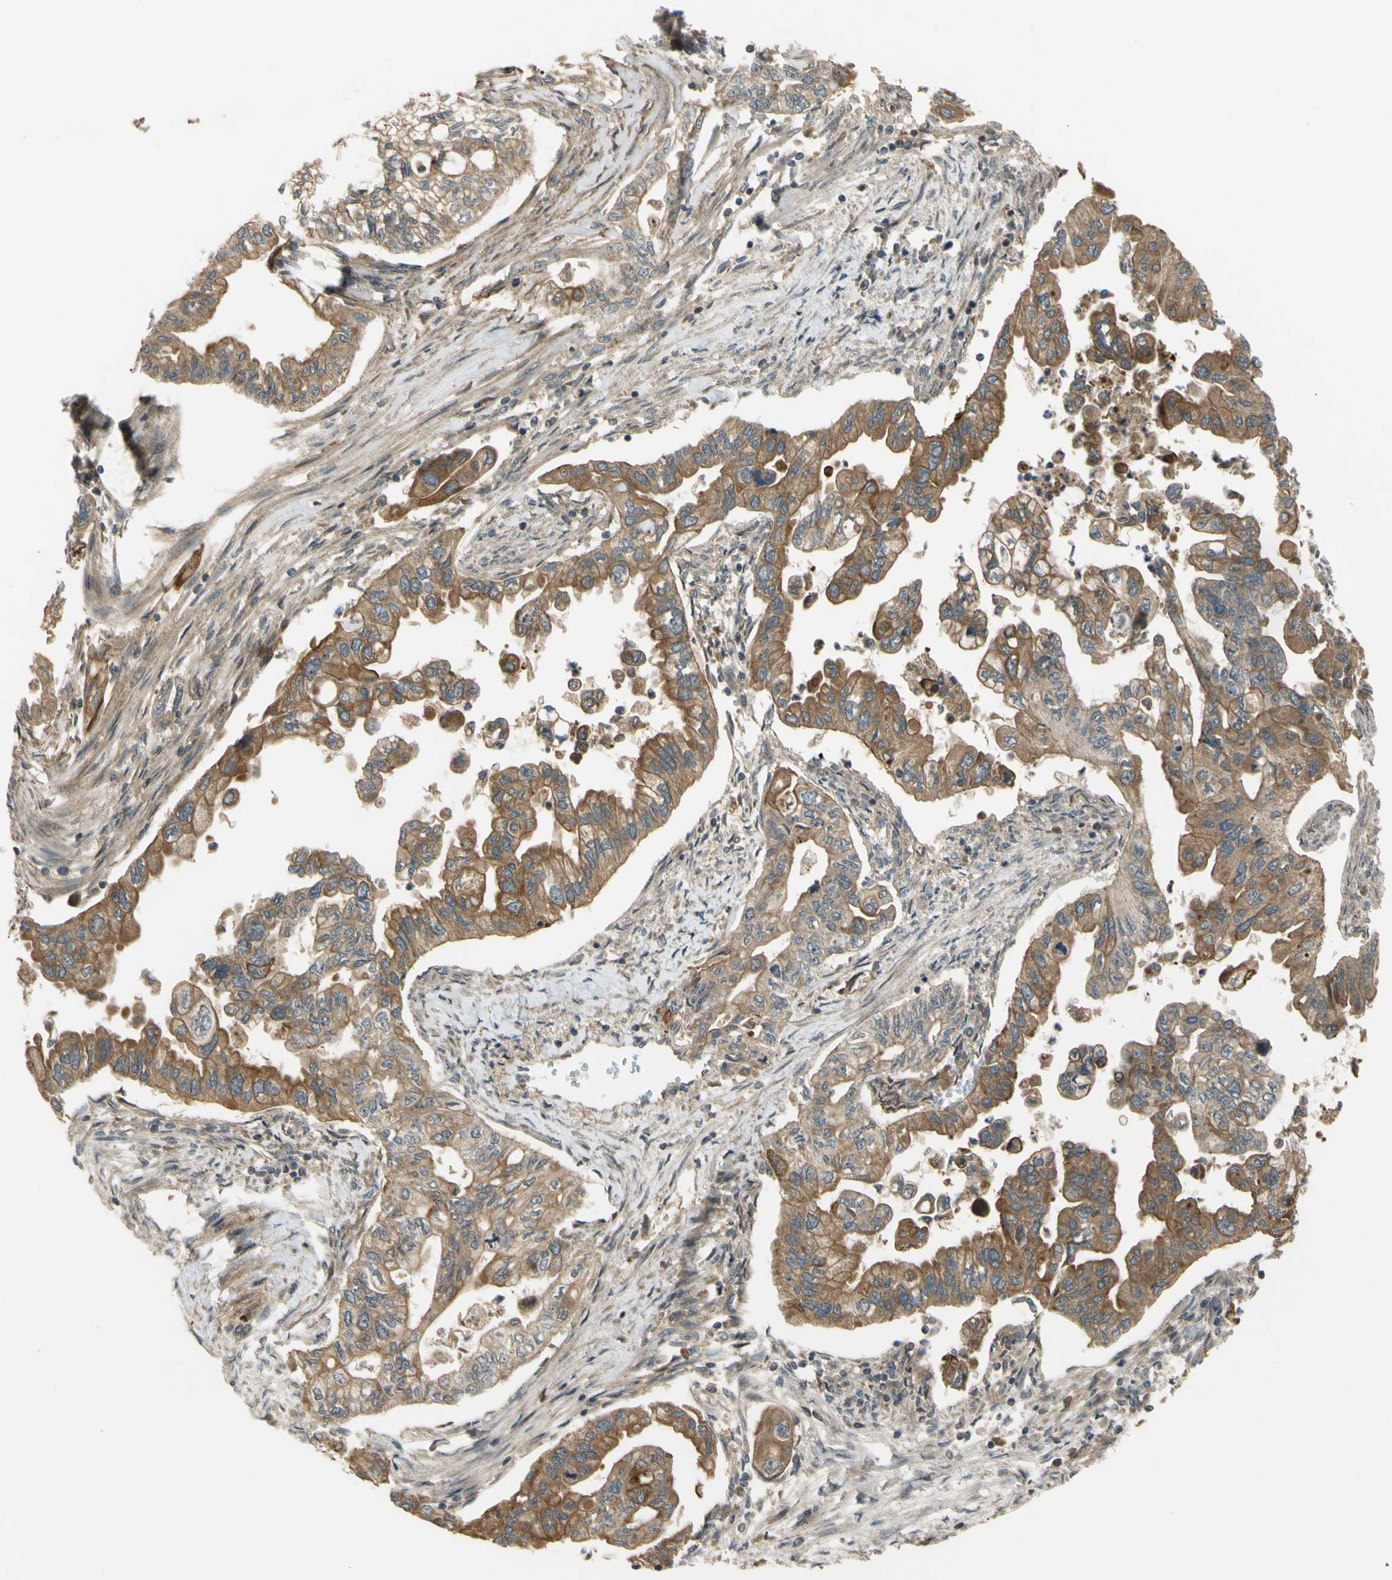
{"staining": {"intensity": "moderate", "quantity": ">75%", "location": "cytoplasmic/membranous"}, "tissue": "pancreatic cancer", "cell_type": "Tumor cells", "image_type": "cancer", "snomed": [{"axis": "morphology", "description": "Normal tissue, NOS"}, {"axis": "topography", "description": "Pancreas"}], "caption": "DAB immunohistochemical staining of human pancreatic cancer reveals moderate cytoplasmic/membranous protein positivity in about >75% of tumor cells. (brown staining indicates protein expression, while blue staining denotes nuclei).", "gene": "FLII", "patient": {"sex": "male", "age": 42}}